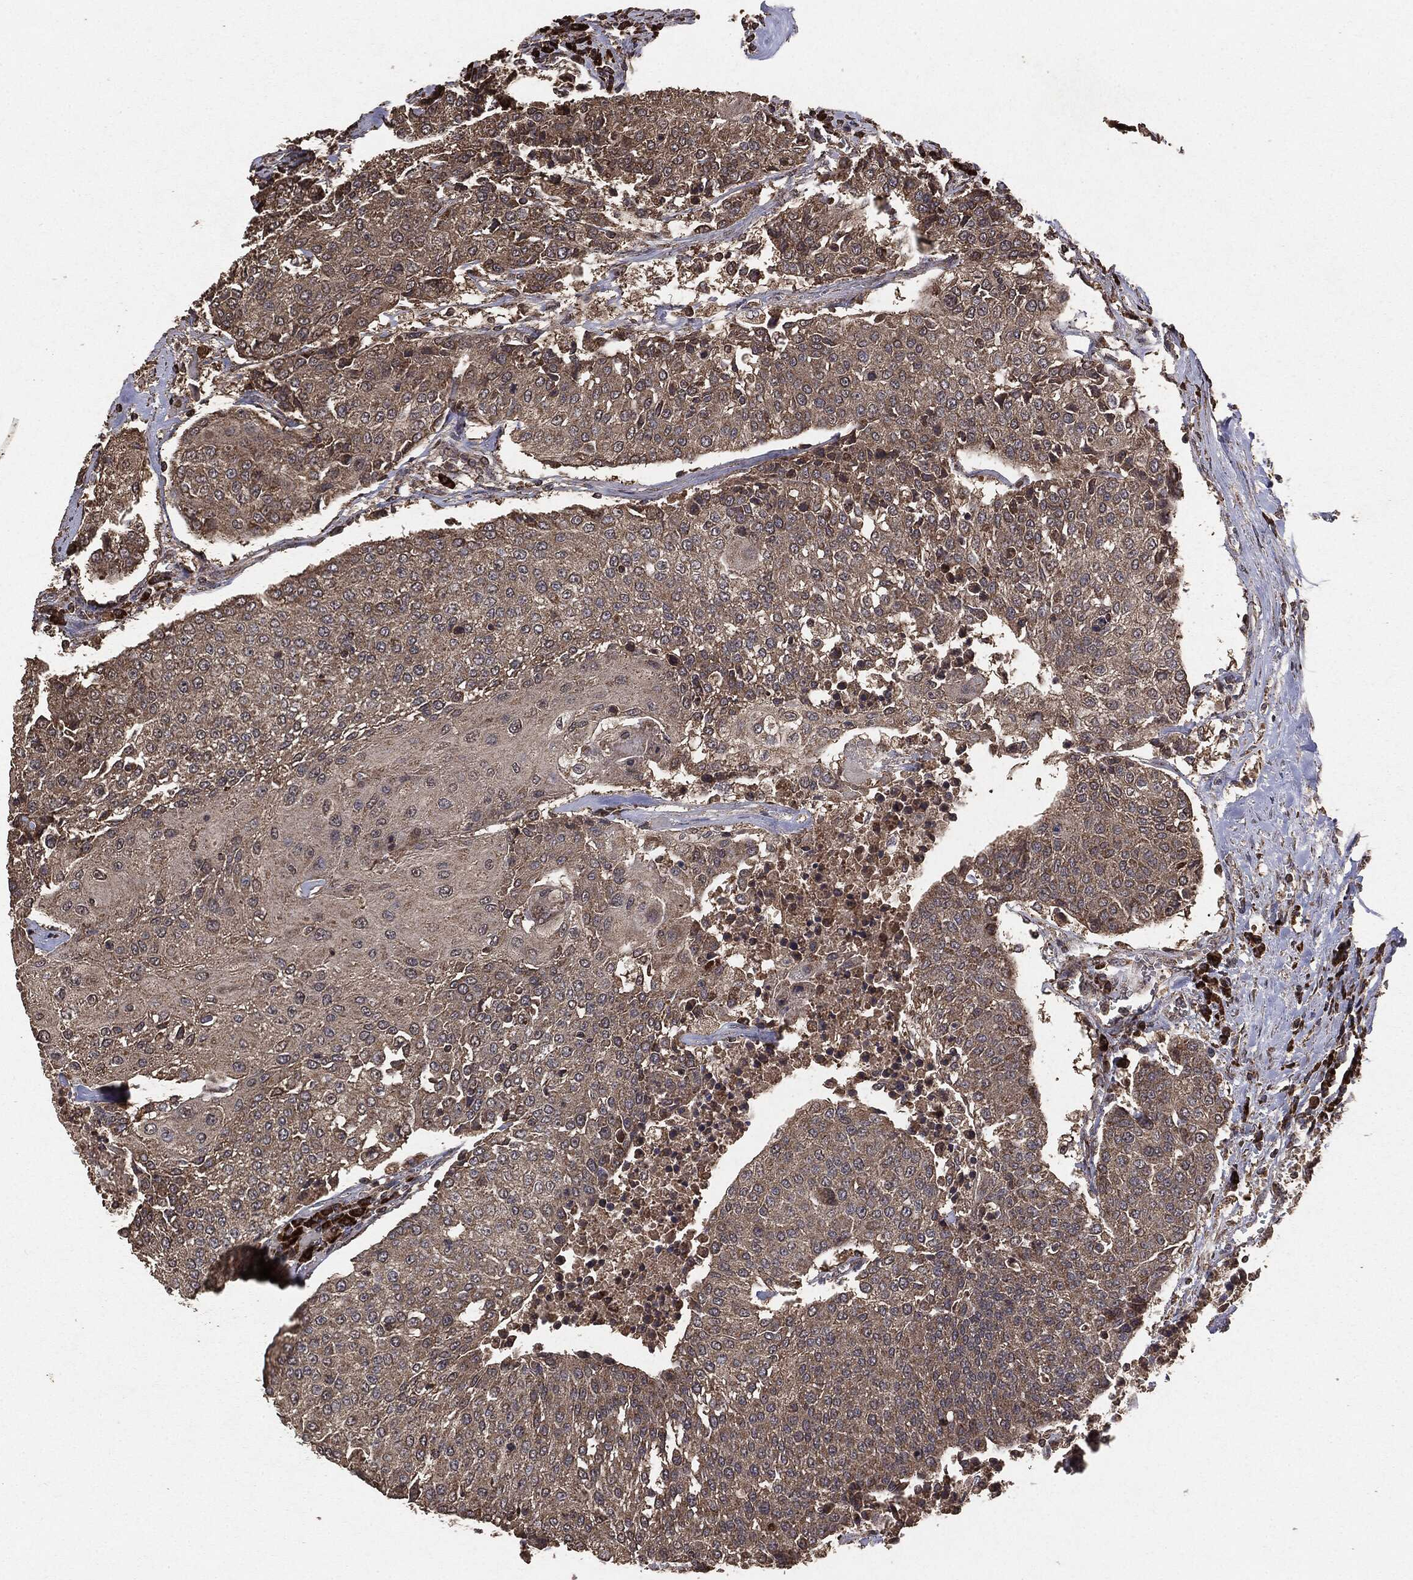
{"staining": {"intensity": "weak", "quantity": ">75%", "location": "cytoplasmic/membranous"}, "tissue": "urothelial cancer", "cell_type": "Tumor cells", "image_type": "cancer", "snomed": [{"axis": "morphology", "description": "Urothelial carcinoma, High grade"}, {"axis": "topography", "description": "Urinary bladder"}], "caption": "Urothelial cancer was stained to show a protein in brown. There is low levels of weak cytoplasmic/membranous expression in approximately >75% of tumor cells. Immunohistochemistry (ihc) stains the protein of interest in brown and the nuclei are stained blue.", "gene": "MTOR", "patient": {"sex": "female", "age": 85}}